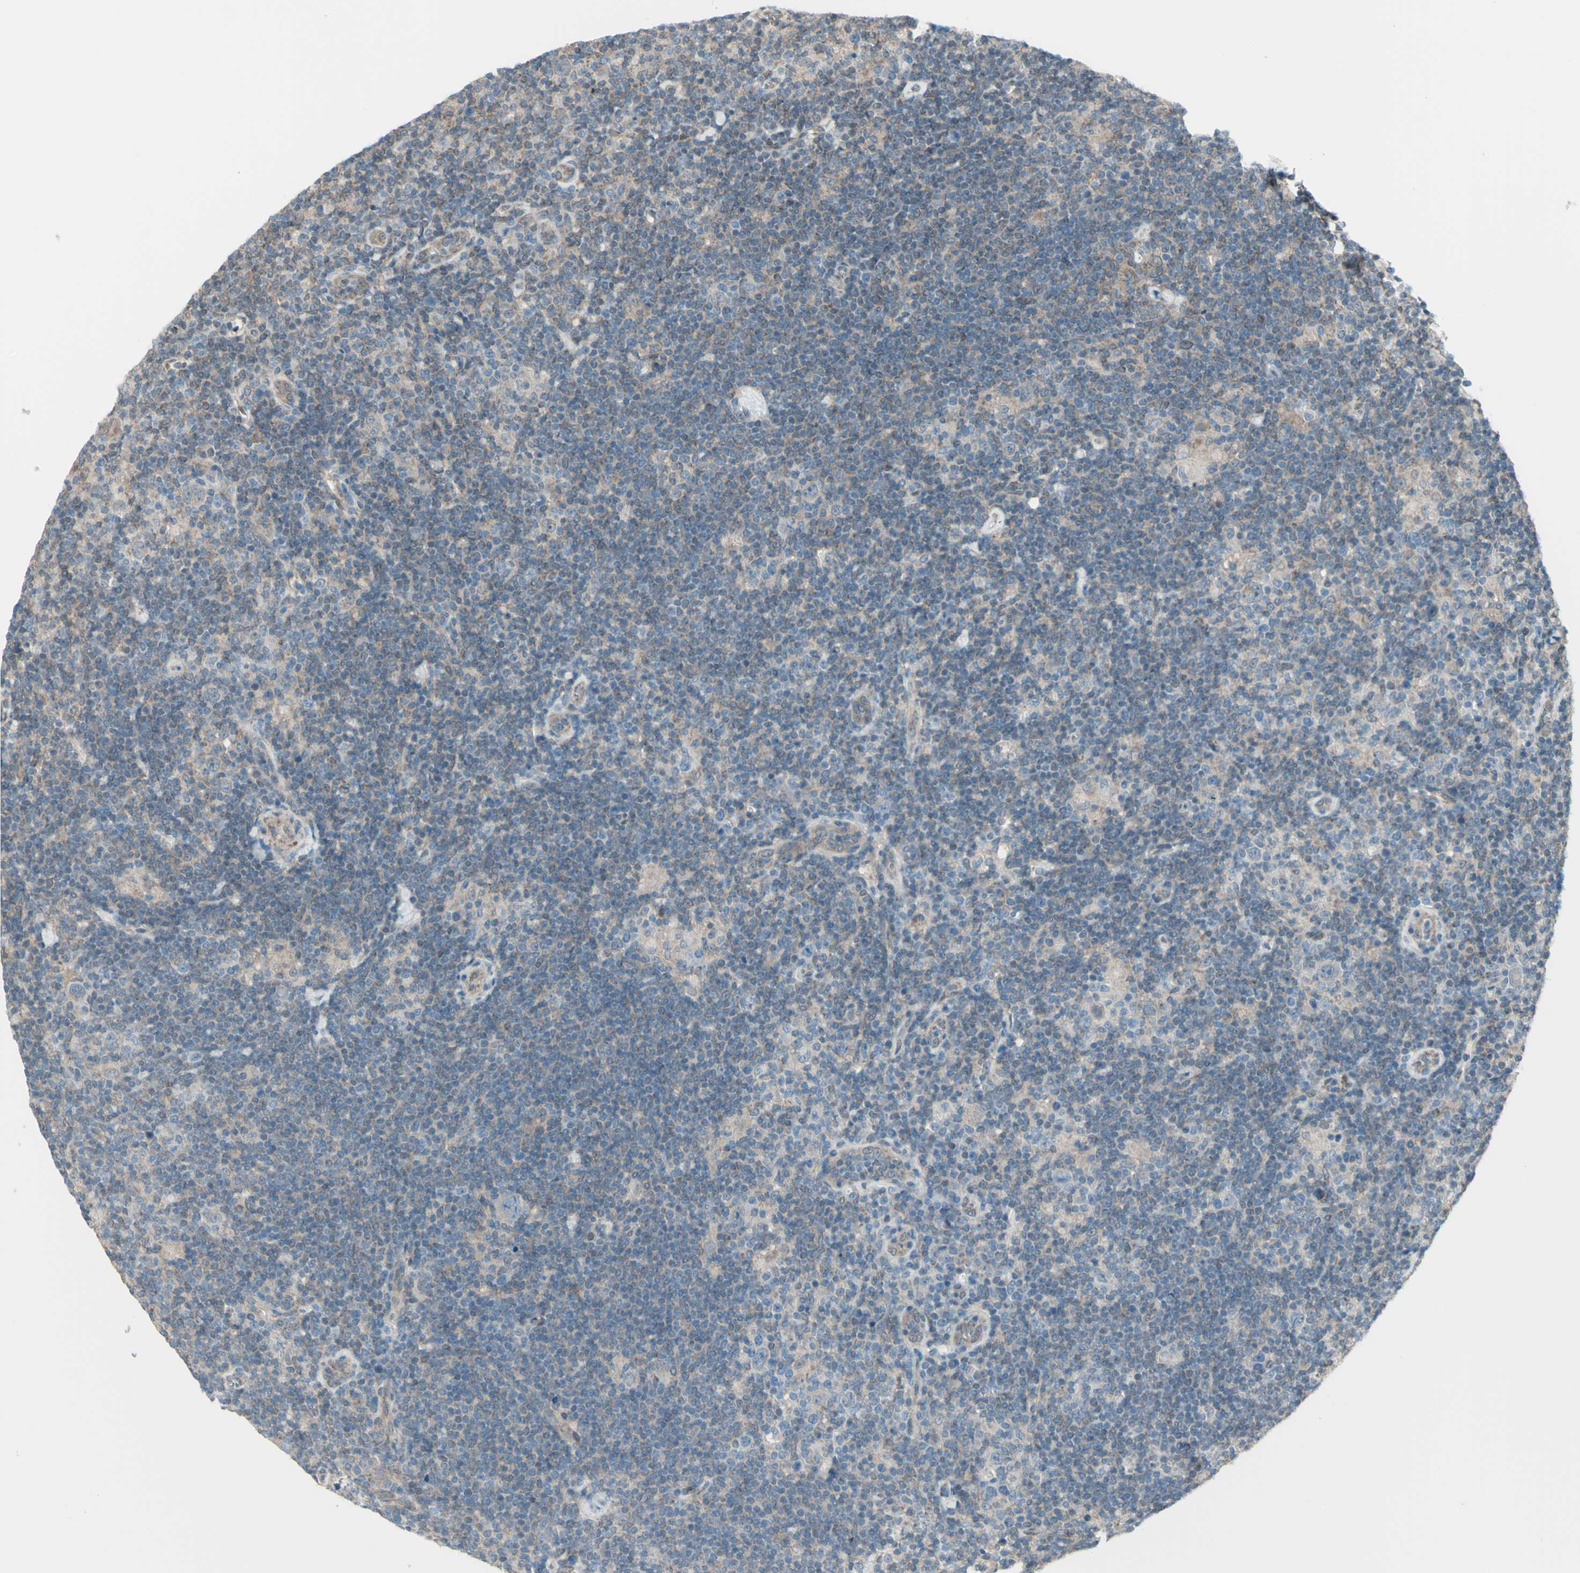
{"staining": {"intensity": "weak", "quantity": "25%-75%", "location": "cytoplasmic/membranous"}, "tissue": "lymphoma", "cell_type": "Tumor cells", "image_type": "cancer", "snomed": [{"axis": "morphology", "description": "Hodgkin's disease, NOS"}, {"axis": "topography", "description": "Lymph node"}], "caption": "Immunohistochemical staining of Hodgkin's disease demonstrates low levels of weak cytoplasmic/membranous protein positivity in approximately 25%-75% of tumor cells.", "gene": "NAXD", "patient": {"sex": "female", "age": 57}}